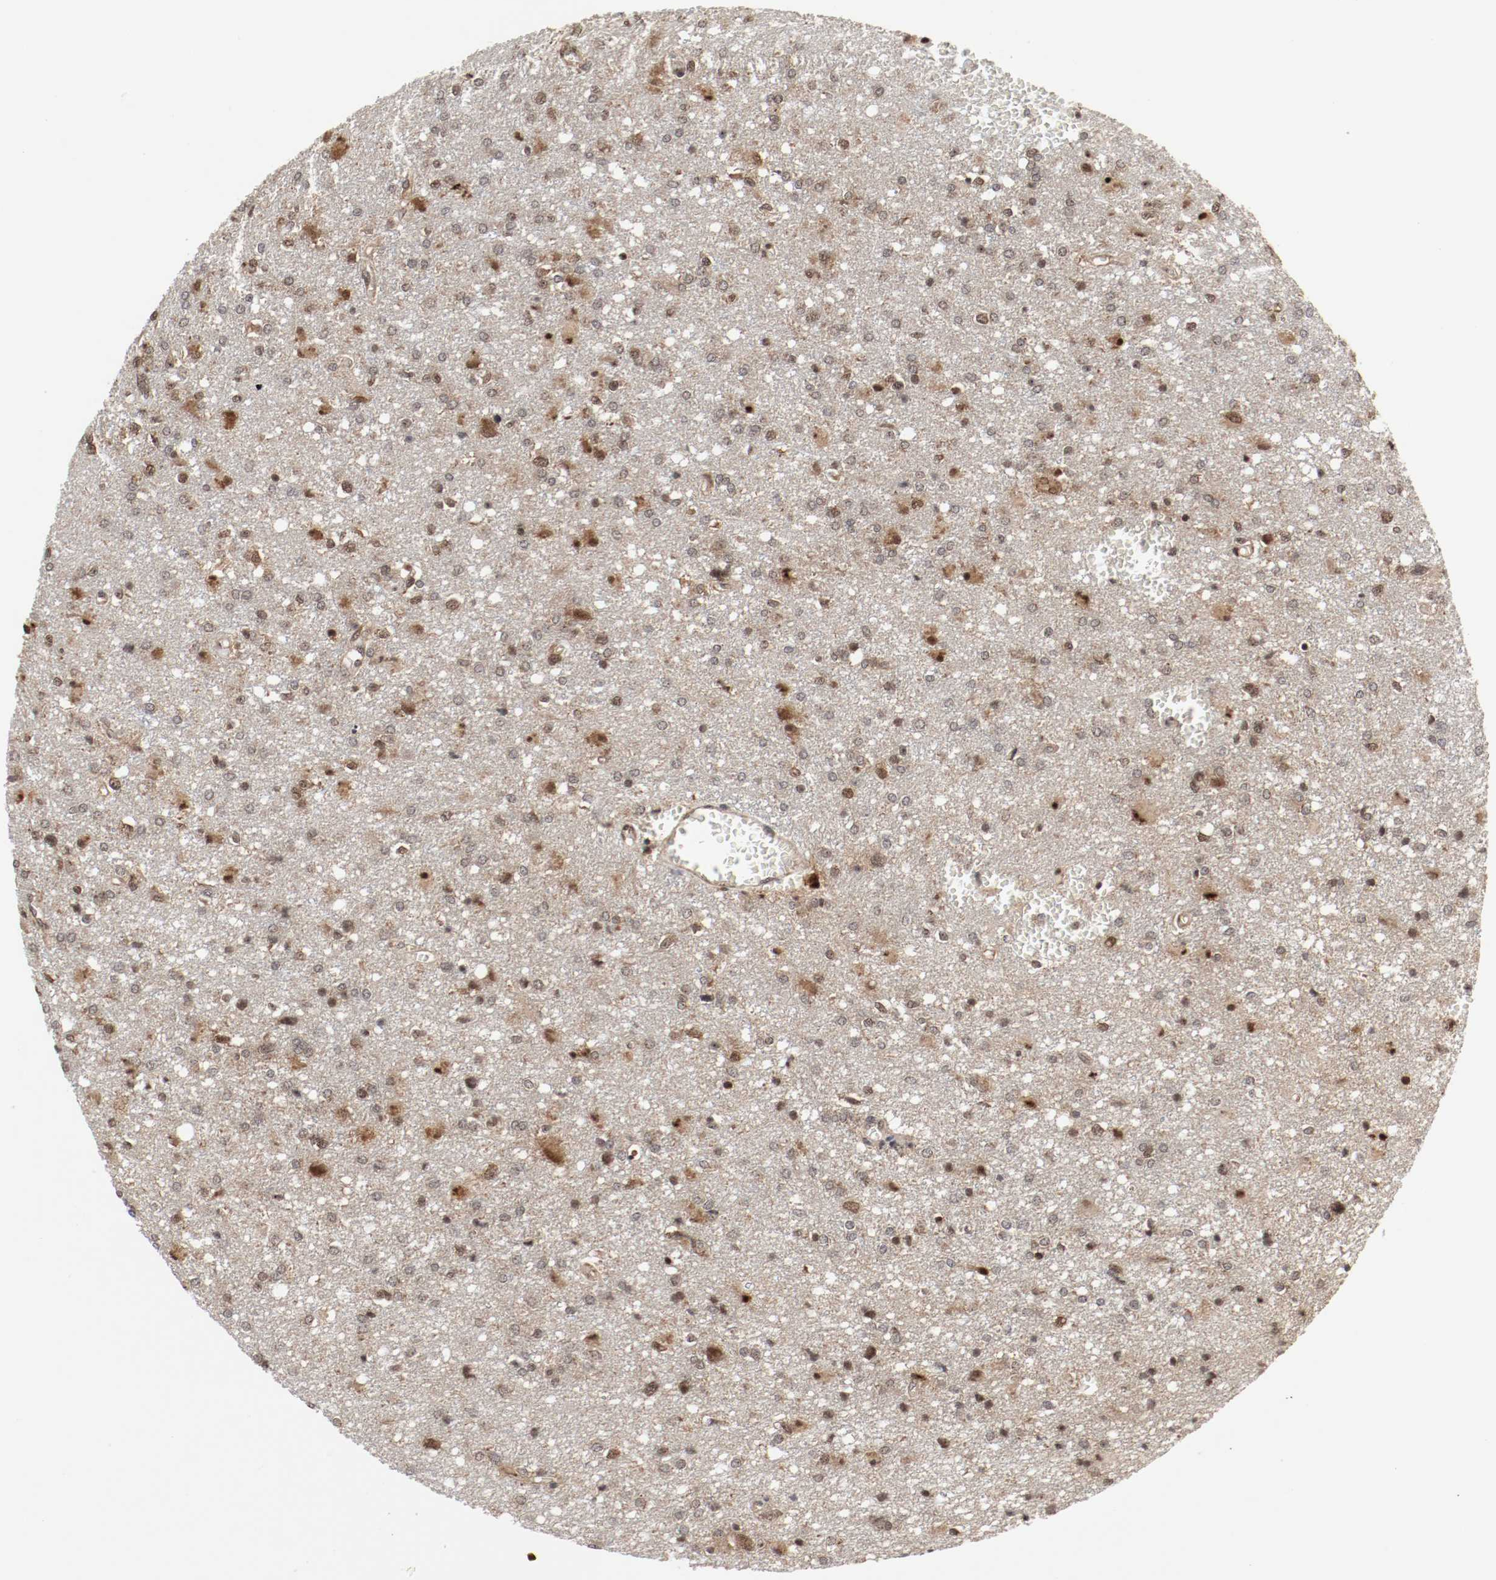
{"staining": {"intensity": "moderate", "quantity": ">75%", "location": "cytoplasmic/membranous,nuclear"}, "tissue": "glioma", "cell_type": "Tumor cells", "image_type": "cancer", "snomed": [{"axis": "morphology", "description": "Glioma, malignant, High grade"}, {"axis": "topography", "description": "Cerebral cortex"}], "caption": "Protein expression analysis of malignant high-grade glioma demonstrates moderate cytoplasmic/membranous and nuclear positivity in approximately >75% of tumor cells. (IHC, brightfield microscopy, high magnification).", "gene": "CSNK2B", "patient": {"sex": "male", "age": 76}}